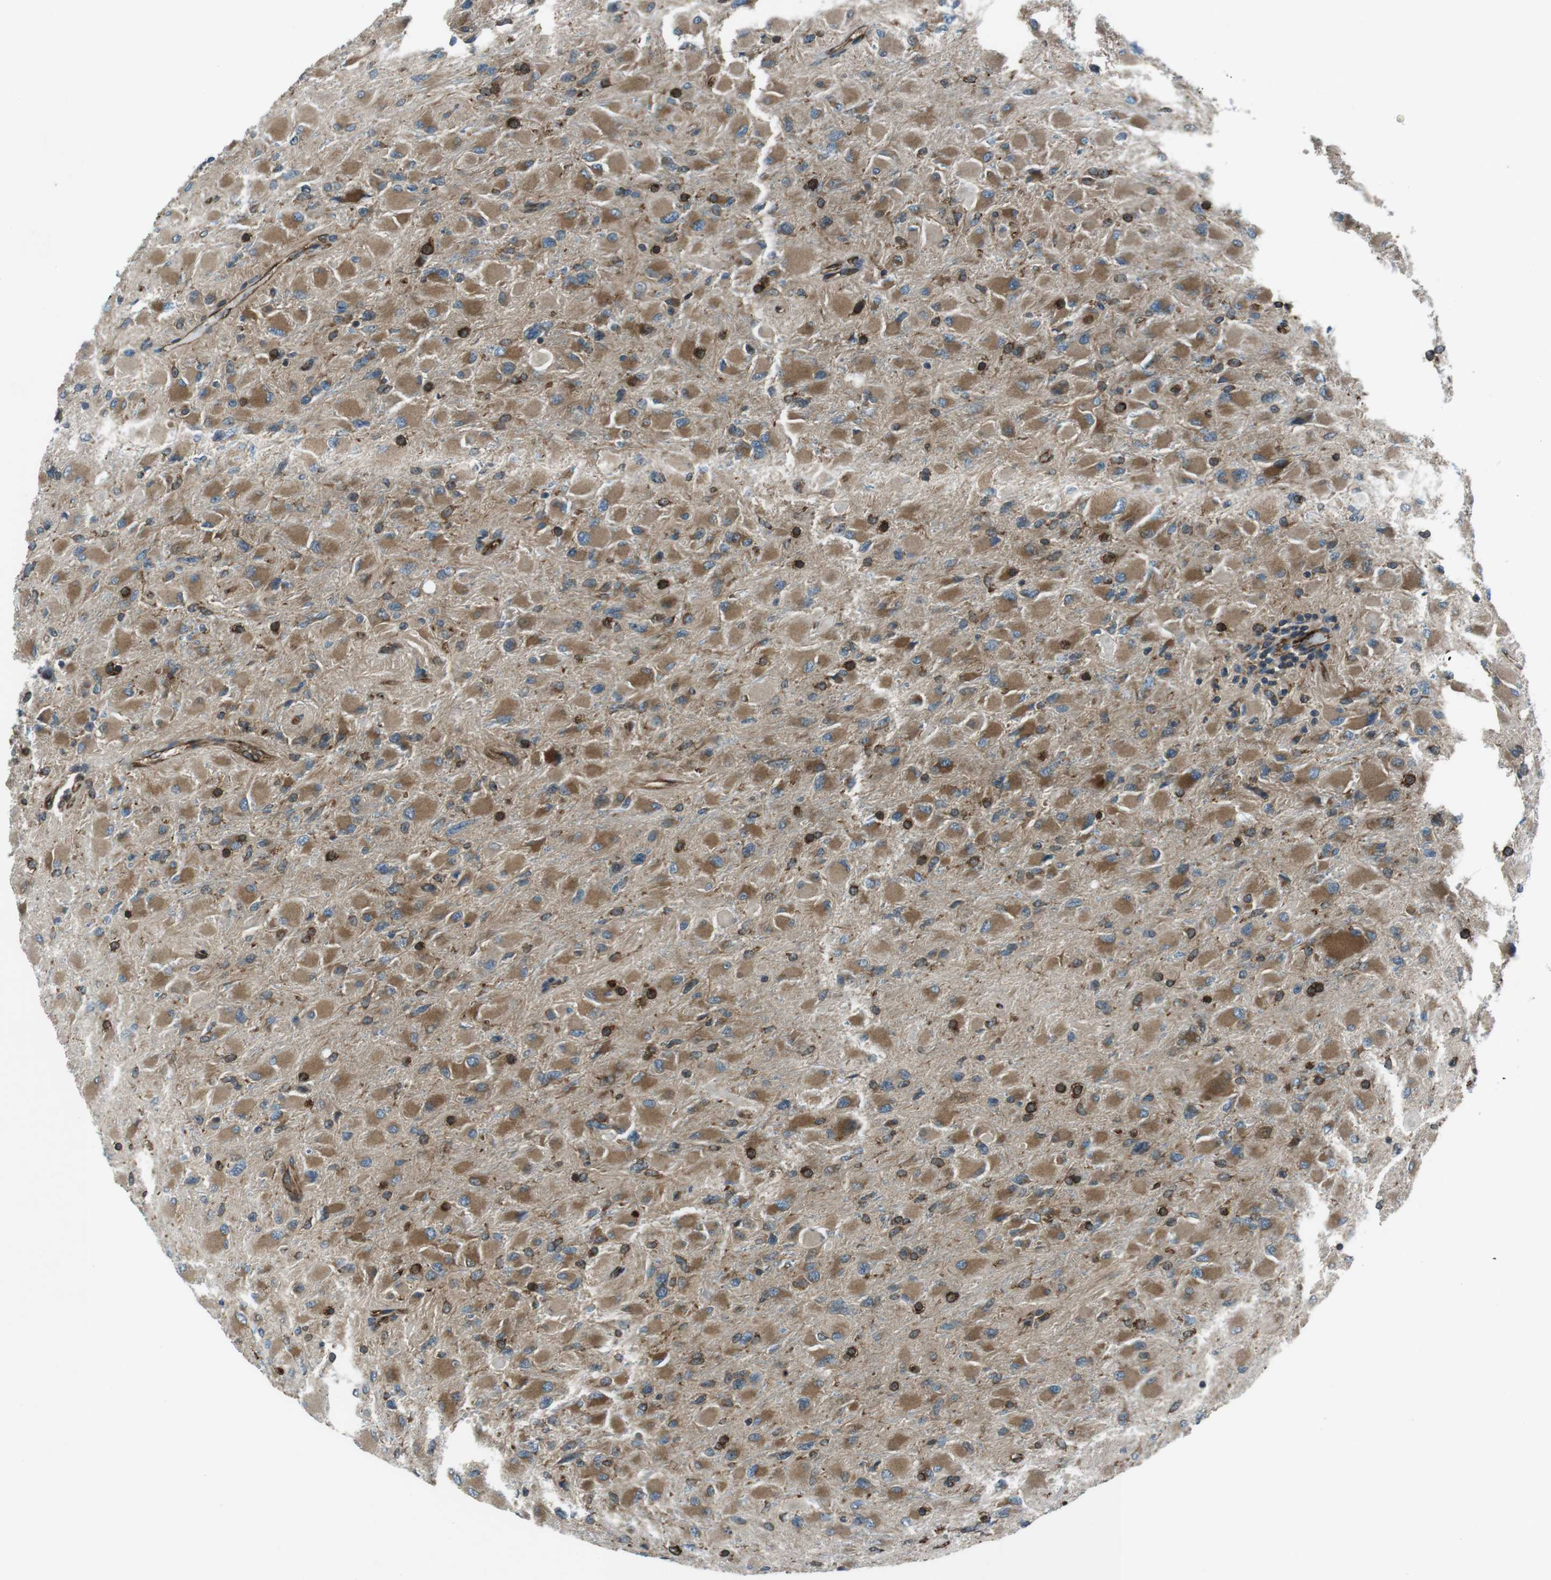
{"staining": {"intensity": "moderate", "quantity": ">75%", "location": "cytoplasmic/membranous"}, "tissue": "glioma", "cell_type": "Tumor cells", "image_type": "cancer", "snomed": [{"axis": "morphology", "description": "Glioma, malignant, High grade"}, {"axis": "topography", "description": "Cerebral cortex"}], "caption": "An image of glioma stained for a protein exhibits moderate cytoplasmic/membranous brown staining in tumor cells.", "gene": "KTN1", "patient": {"sex": "female", "age": 36}}